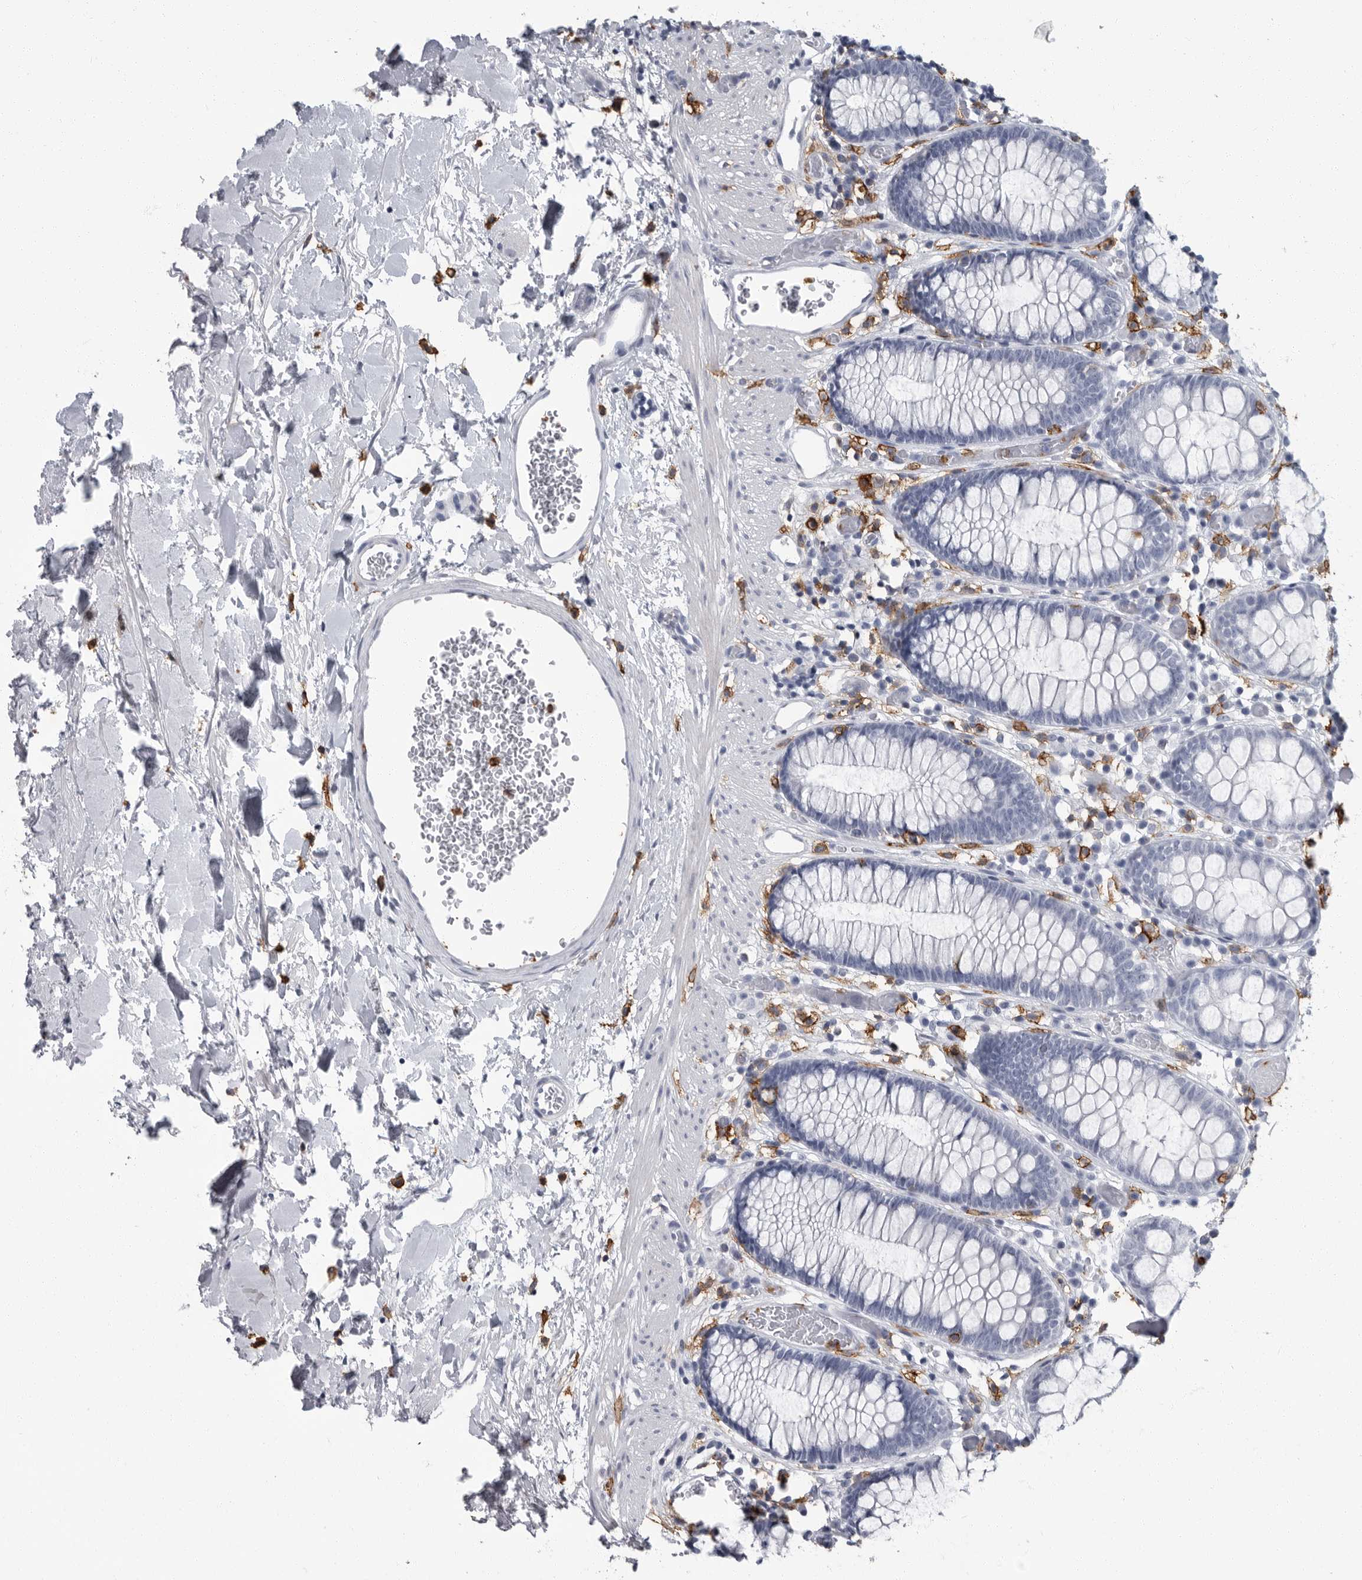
{"staining": {"intensity": "negative", "quantity": "none", "location": "none"}, "tissue": "colon", "cell_type": "Endothelial cells", "image_type": "normal", "snomed": [{"axis": "morphology", "description": "Normal tissue, NOS"}, {"axis": "topography", "description": "Colon"}], "caption": "High power microscopy photomicrograph of an IHC micrograph of unremarkable colon, revealing no significant expression in endothelial cells.", "gene": "FCER1G", "patient": {"sex": "male", "age": 14}}